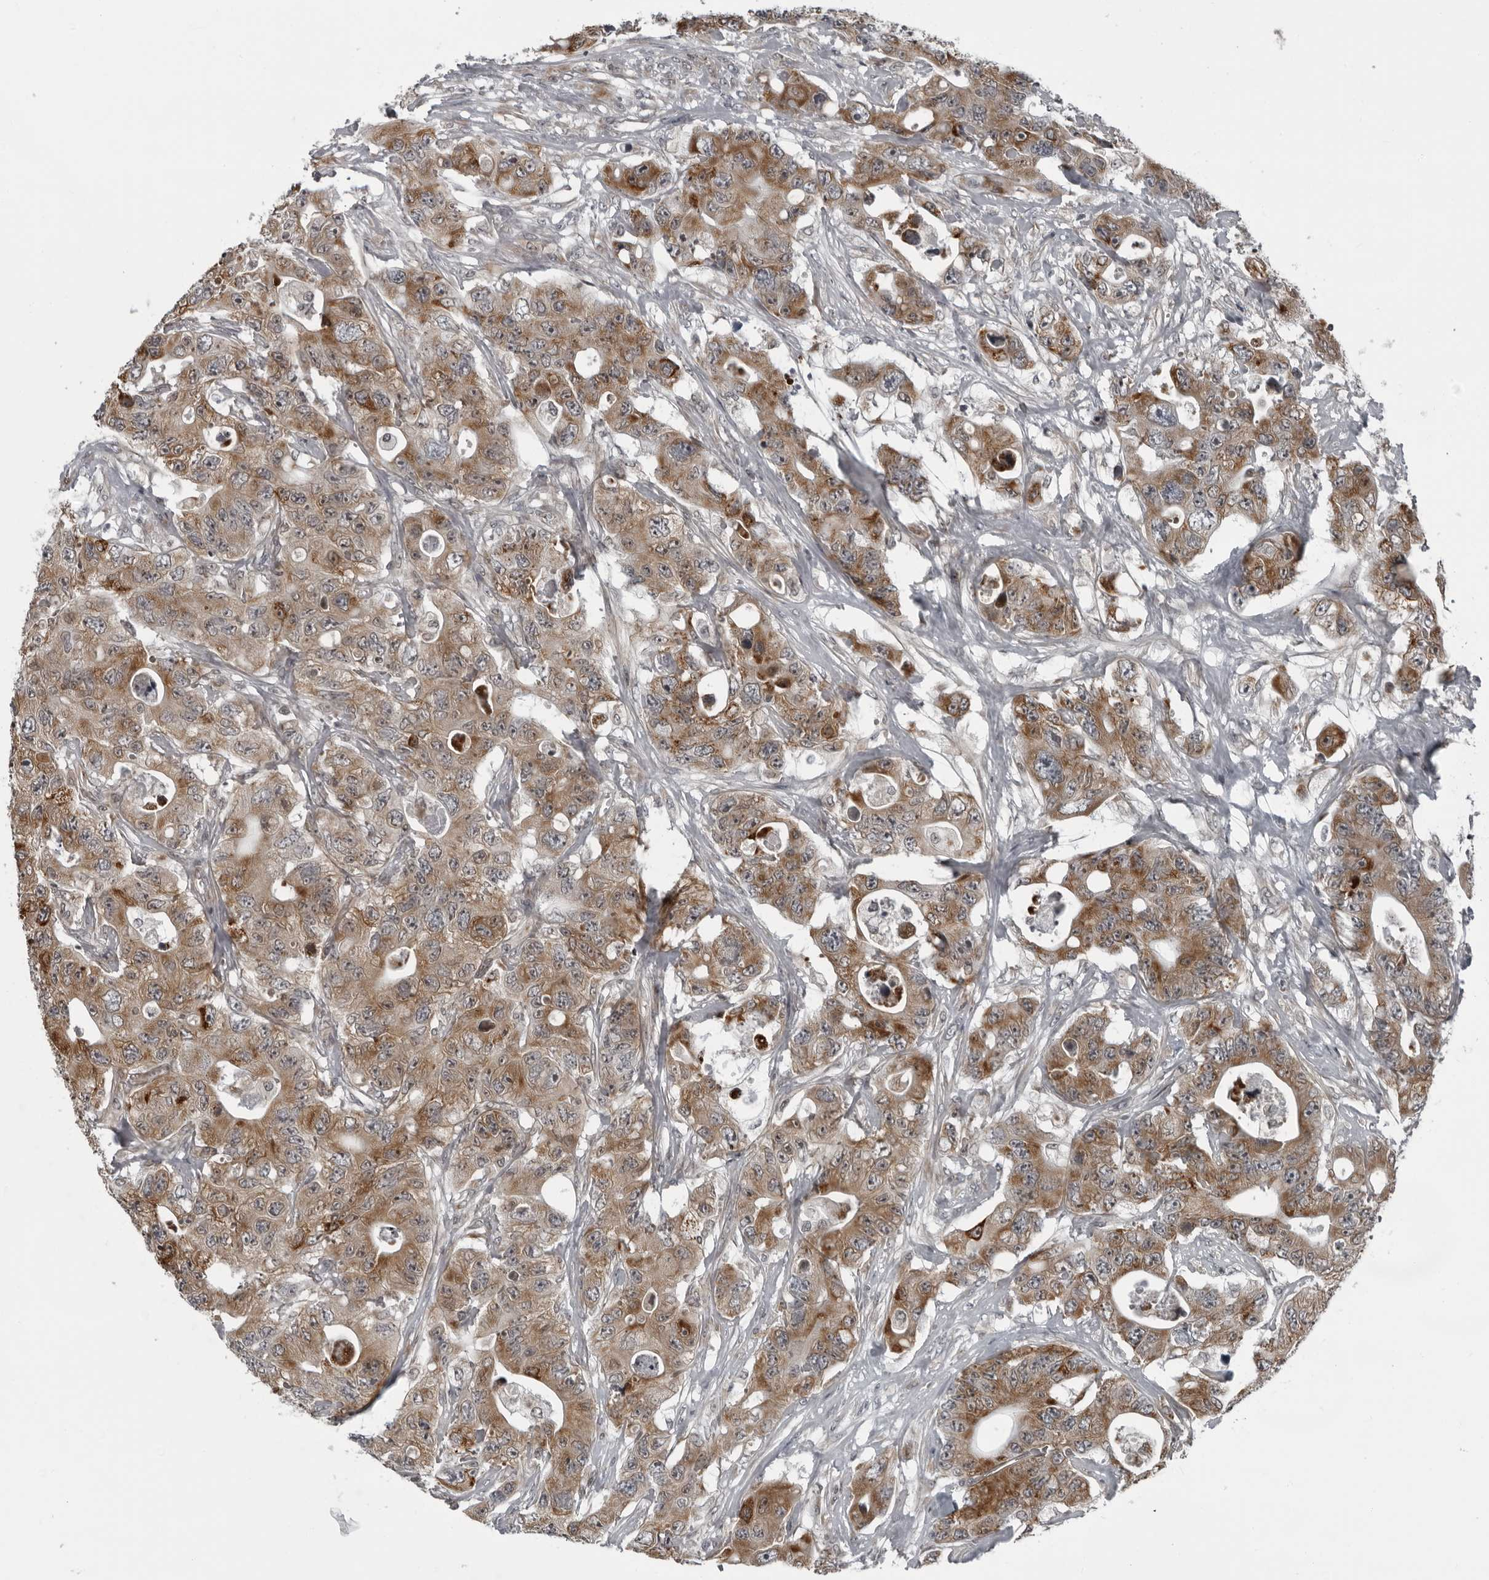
{"staining": {"intensity": "moderate", "quantity": ">75%", "location": "cytoplasmic/membranous"}, "tissue": "colorectal cancer", "cell_type": "Tumor cells", "image_type": "cancer", "snomed": [{"axis": "morphology", "description": "Adenocarcinoma, NOS"}, {"axis": "topography", "description": "Colon"}], "caption": "Tumor cells exhibit medium levels of moderate cytoplasmic/membranous staining in approximately >75% of cells in human colorectal adenocarcinoma. (Stains: DAB in brown, nuclei in blue, Microscopy: brightfield microscopy at high magnification).", "gene": "RTCA", "patient": {"sex": "female", "age": 46}}